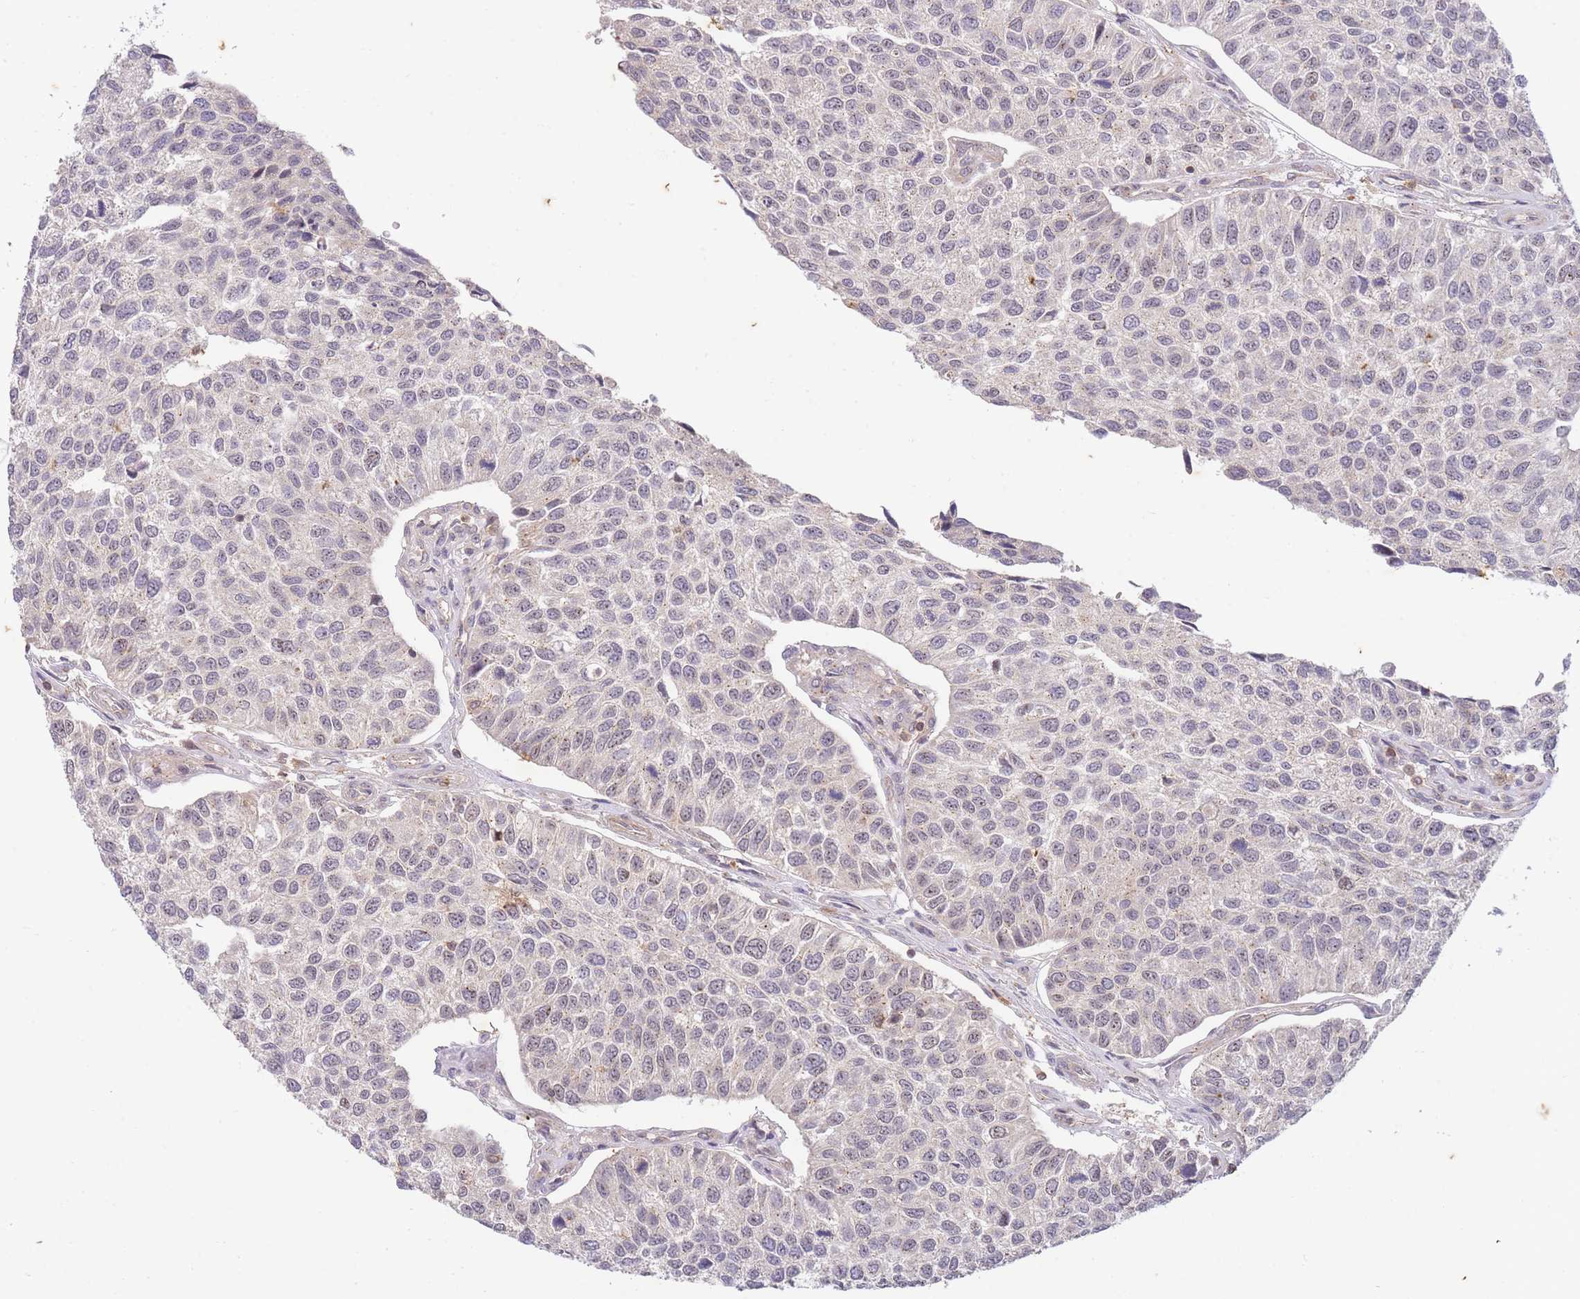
{"staining": {"intensity": "negative", "quantity": "none", "location": "none"}, "tissue": "urothelial cancer", "cell_type": "Tumor cells", "image_type": "cancer", "snomed": [{"axis": "morphology", "description": "Urothelial carcinoma, NOS"}, {"axis": "topography", "description": "Urinary bladder"}], "caption": "Urothelial cancer stained for a protein using immunohistochemistry (IHC) shows no expression tumor cells.", "gene": "ST8SIA4", "patient": {"sex": "male", "age": 55}}